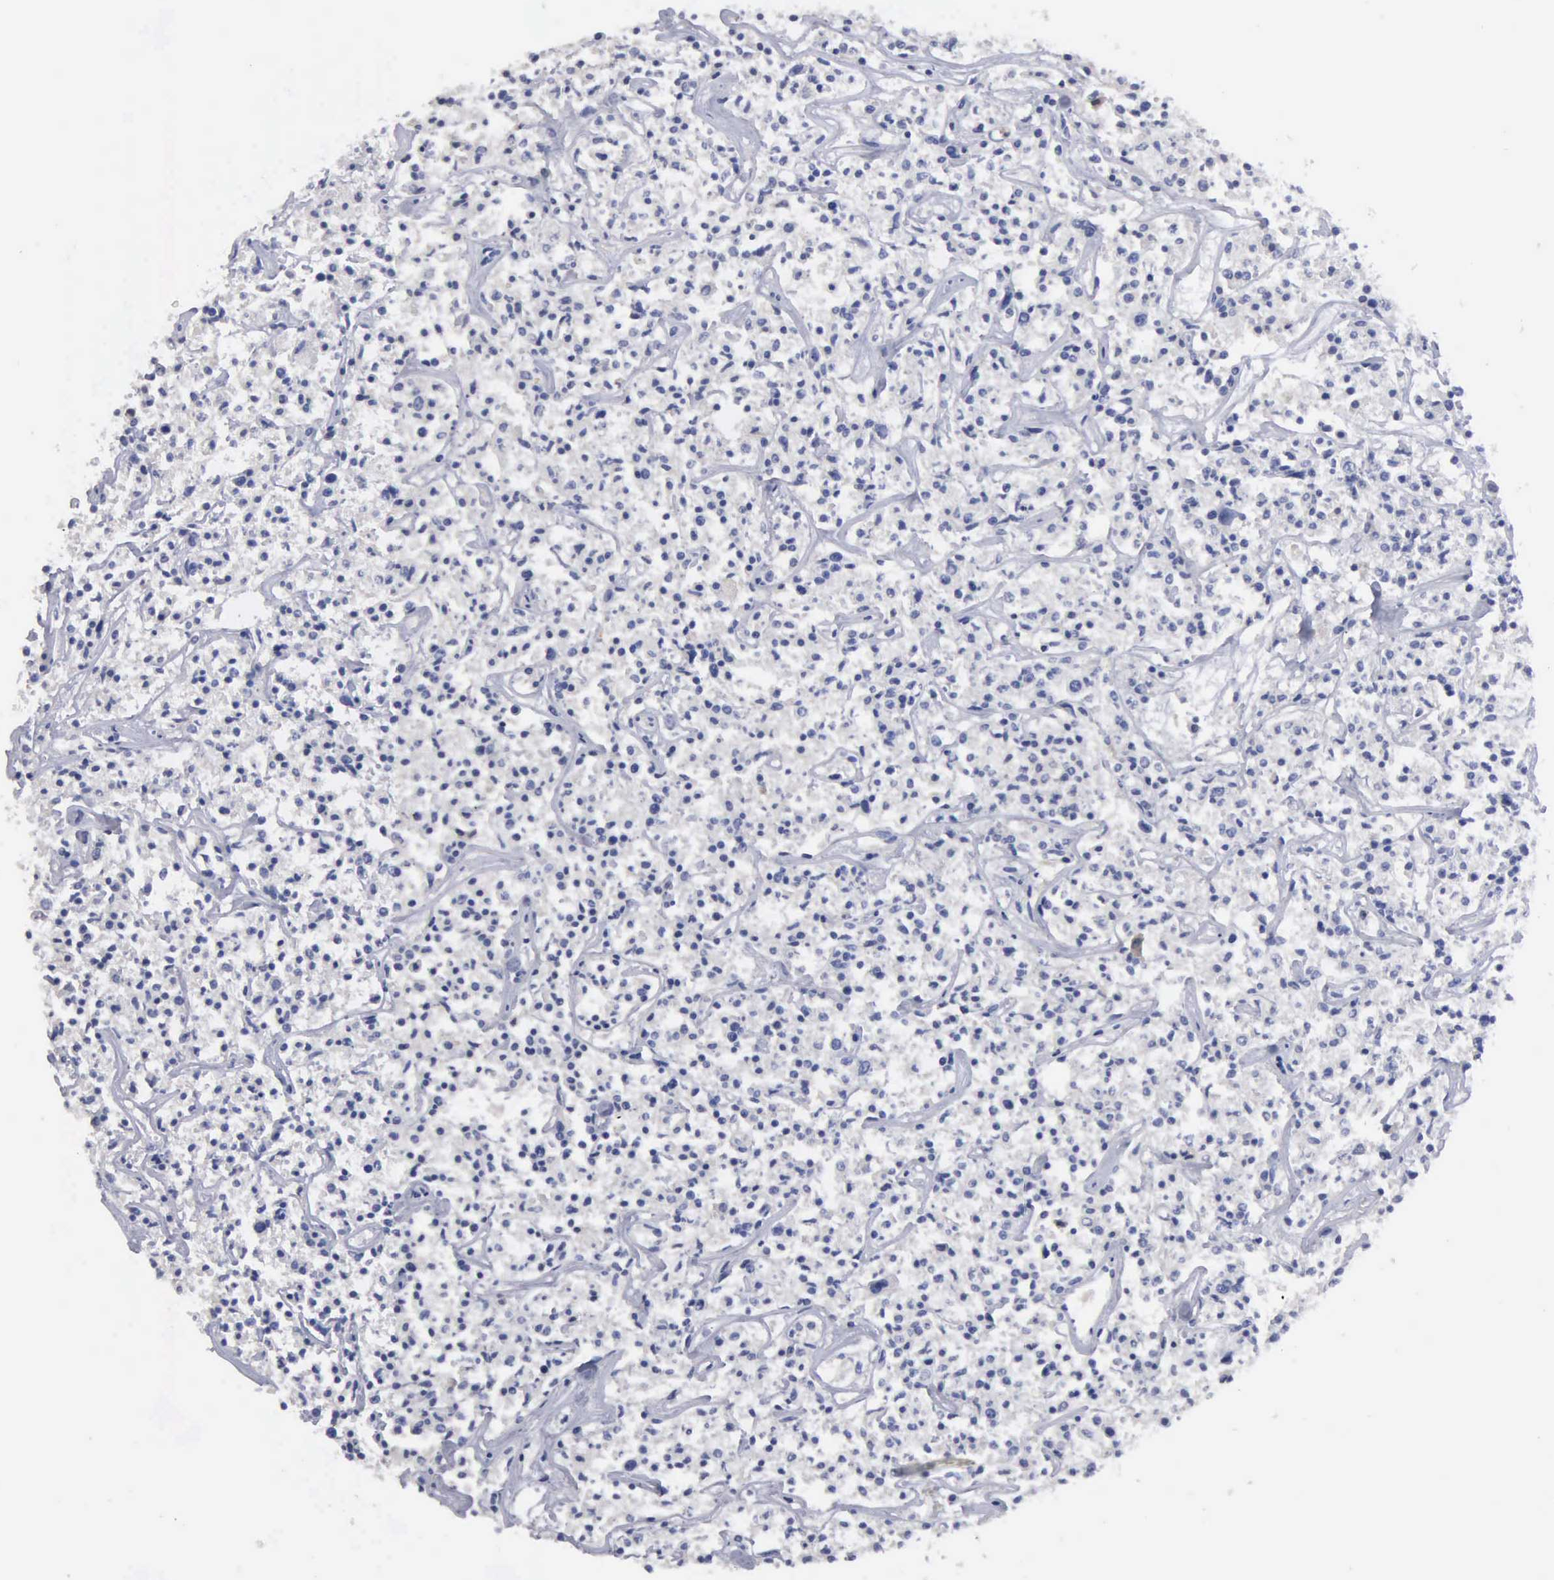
{"staining": {"intensity": "negative", "quantity": "none", "location": "none"}, "tissue": "lymphoma", "cell_type": "Tumor cells", "image_type": "cancer", "snomed": [{"axis": "morphology", "description": "Malignant lymphoma, non-Hodgkin's type, Low grade"}, {"axis": "topography", "description": "Small intestine"}], "caption": "This photomicrograph is of malignant lymphoma, non-Hodgkin's type (low-grade) stained with IHC to label a protein in brown with the nuclei are counter-stained blue. There is no positivity in tumor cells.", "gene": "G6PD", "patient": {"sex": "female", "age": 59}}